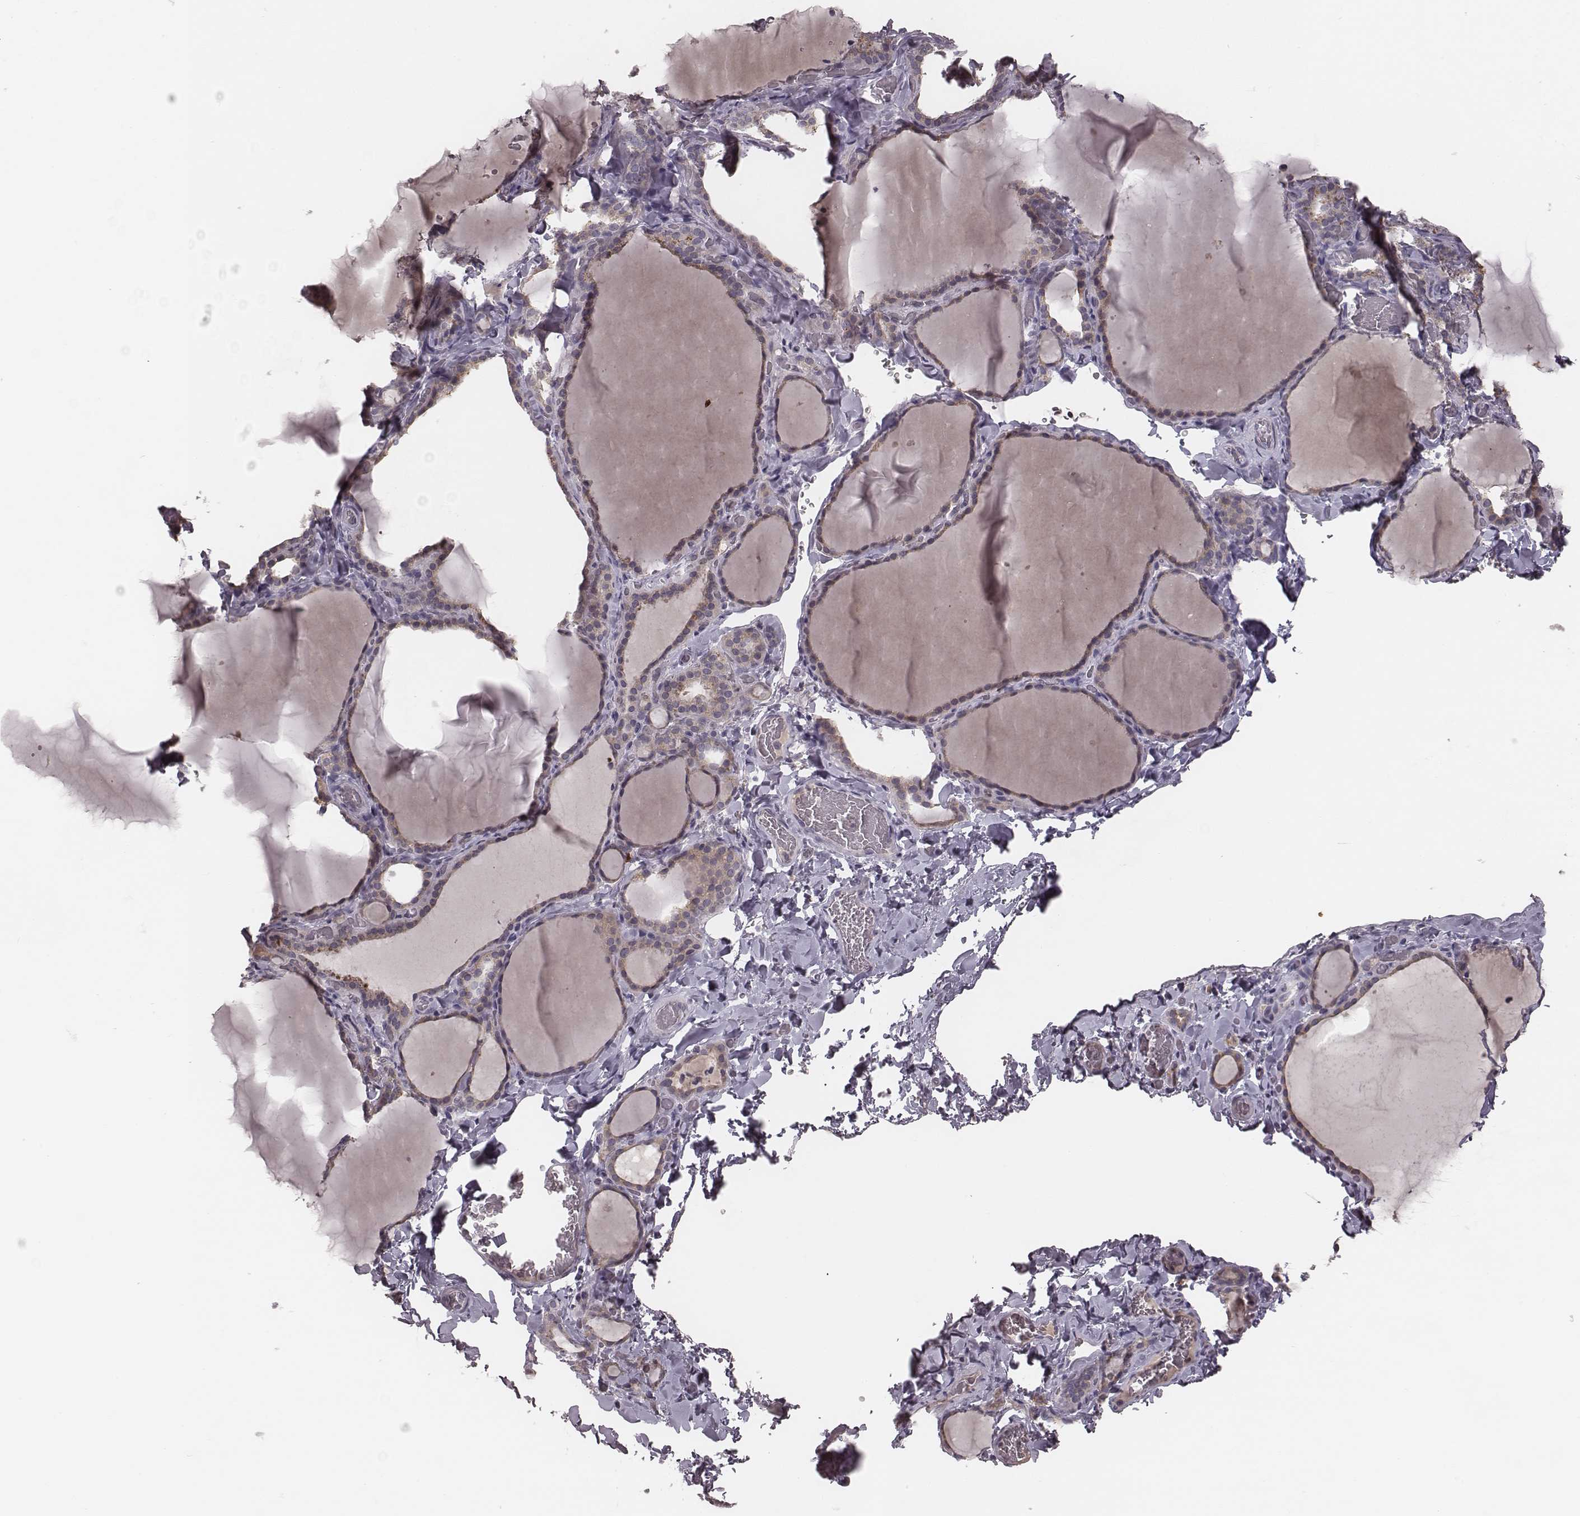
{"staining": {"intensity": "negative", "quantity": "none", "location": "none"}, "tissue": "thyroid gland", "cell_type": "Glandular cells", "image_type": "normal", "snomed": [{"axis": "morphology", "description": "Normal tissue, NOS"}, {"axis": "topography", "description": "Thyroid gland"}], "caption": "High magnification brightfield microscopy of benign thyroid gland stained with DAB (3,3'-diaminobenzidine) (brown) and counterstained with hematoxylin (blue): glandular cells show no significant staining. Nuclei are stained in blue.", "gene": "P2RX5", "patient": {"sex": "female", "age": 22}}